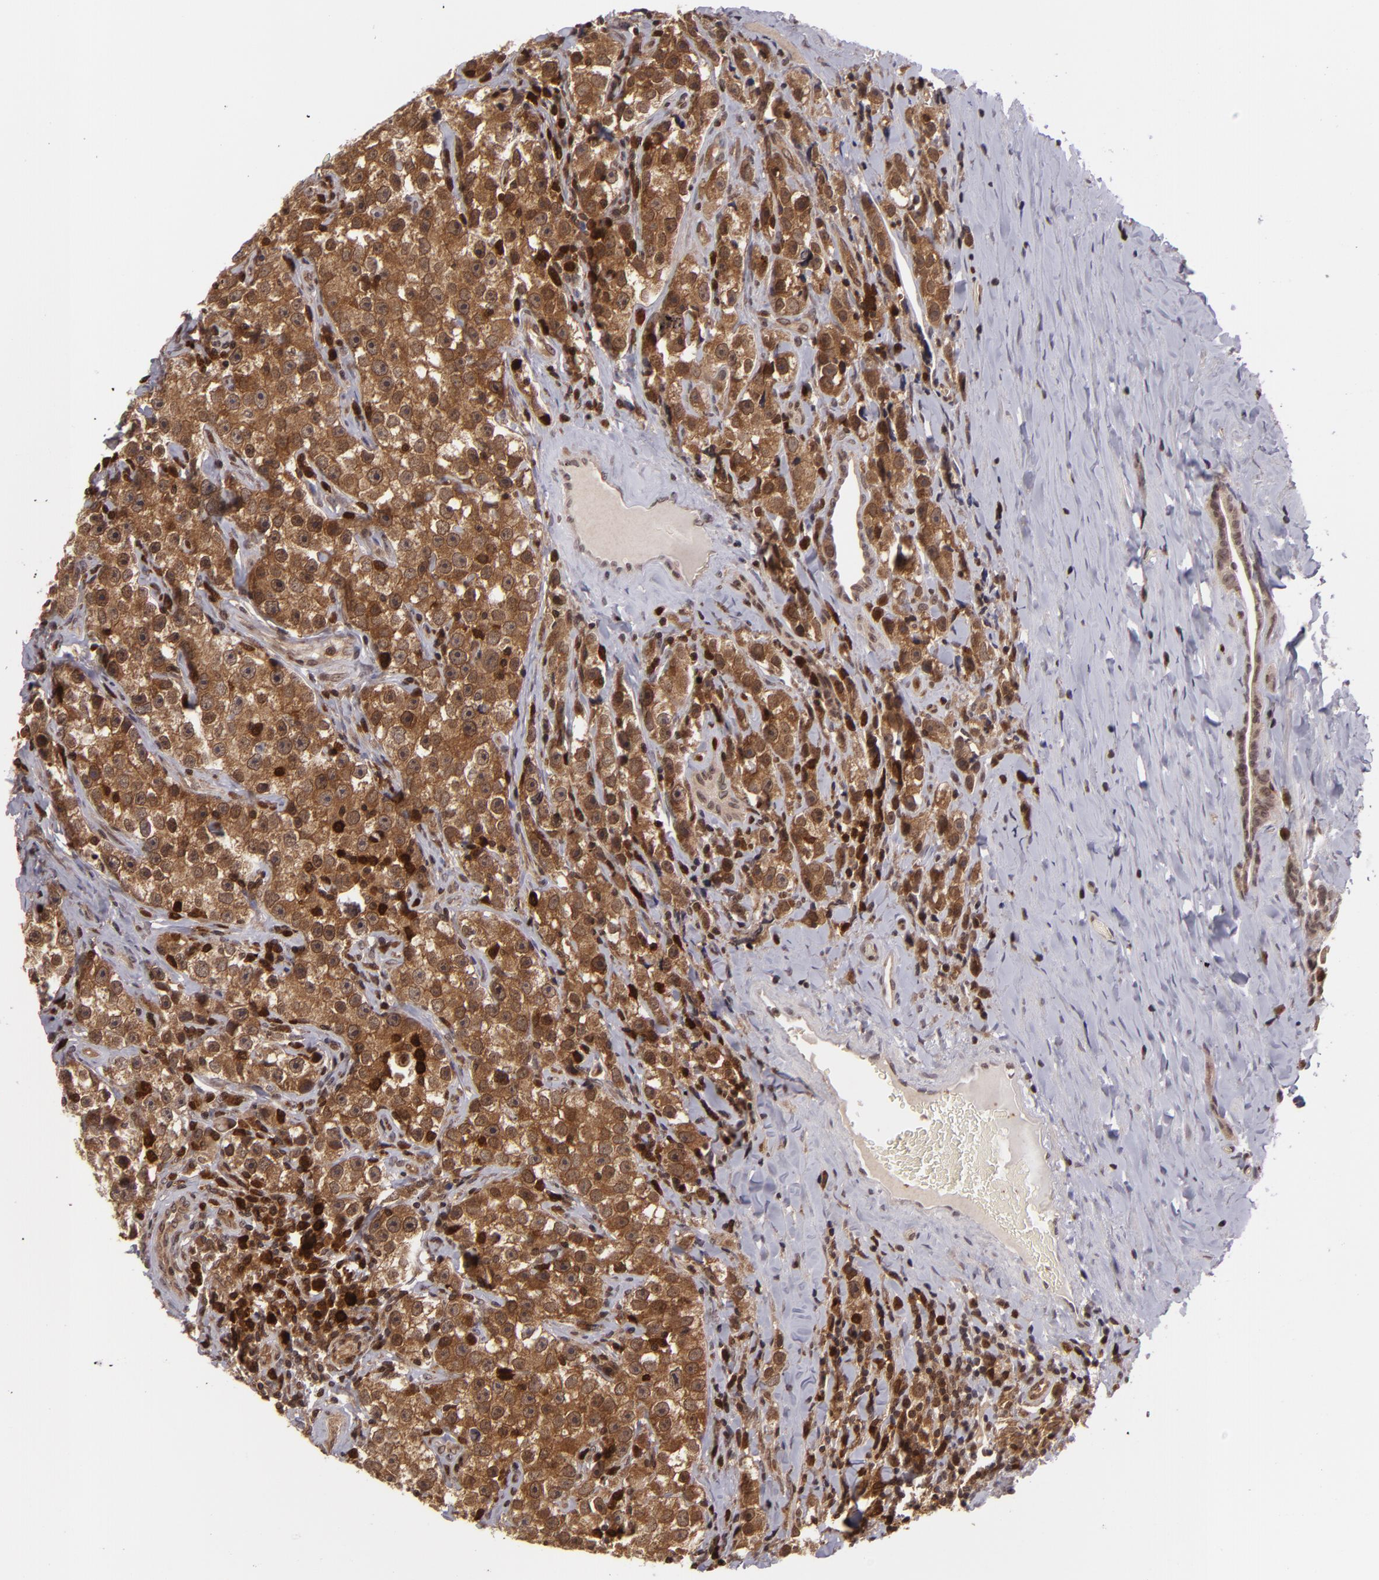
{"staining": {"intensity": "strong", "quantity": ">75%", "location": "cytoplasmic/membranous"}, "tissue": "testis cancer", "cell_type": "Tumor cells", "image_type": "cancer", "snomed": [{"axis": "morphology", "description": "Seminoma, NOS"}, {"axis": "topography", "description": "Testis"}], "caption": "Tumor cells reveal strong cytoplasmic/membranous positivity in approximately >75% of cells in seminoma (testis).", "gene": "ZBTB33", "patient": {"sex": "male", "age": 32}}